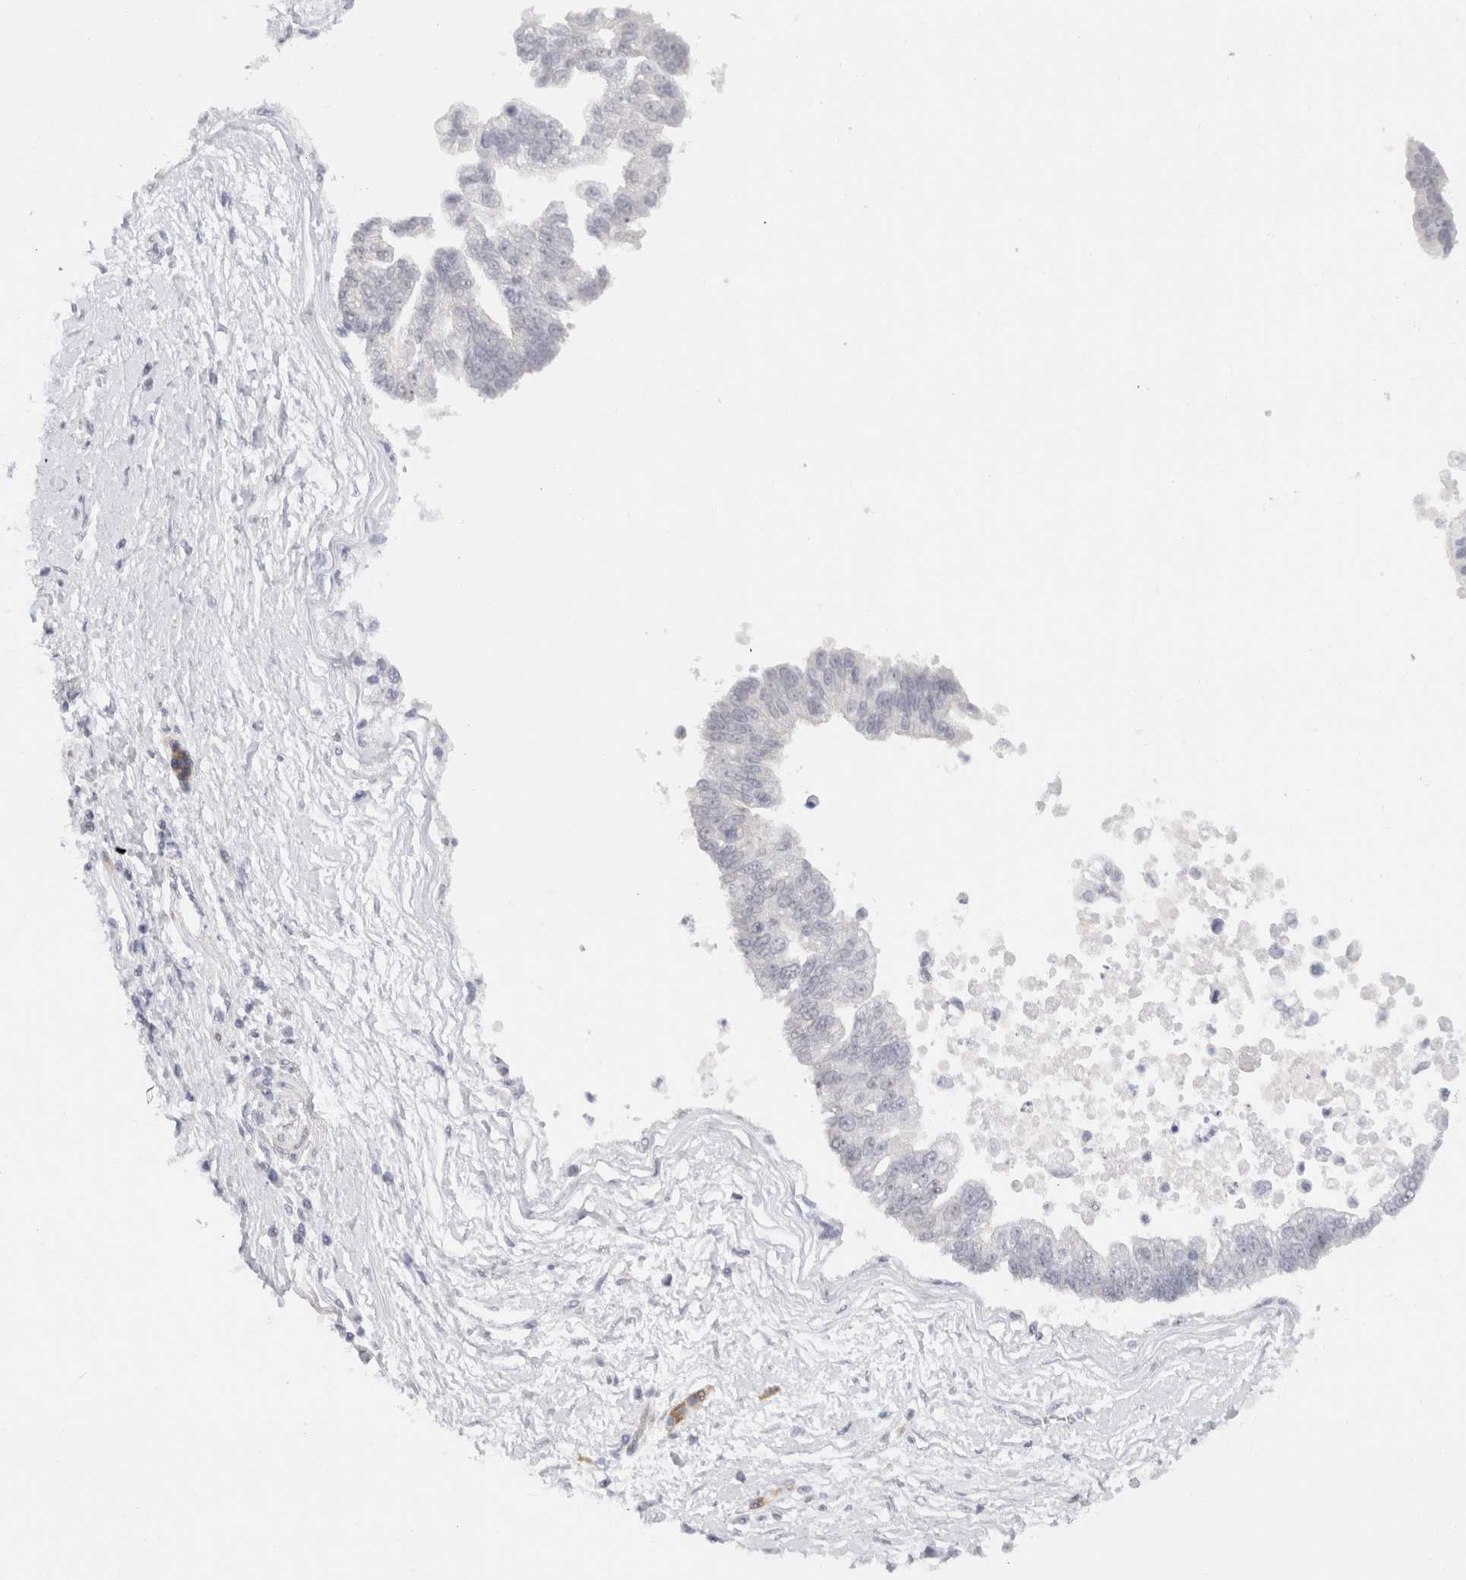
{"staining": {"intensity": "negative", "quantity": "none", "location": "none"}, "tissue": "pancreatic cancer", "cell_type": "Tumor cells", "image_type": "cancer", "snomed": [{"axis": "morphology", "description": "Adenocarcinoma, NOS"}, {"axis": "topography", "description": "Pancreas"}], "caption": "Human pancreatic adenocarcinoma stained for a protein using immunohistochemistry (IHC) displays no positivity in tumor cells.", "gene": "C9orf50", "patient": {"sex": "male", "age": 72}}